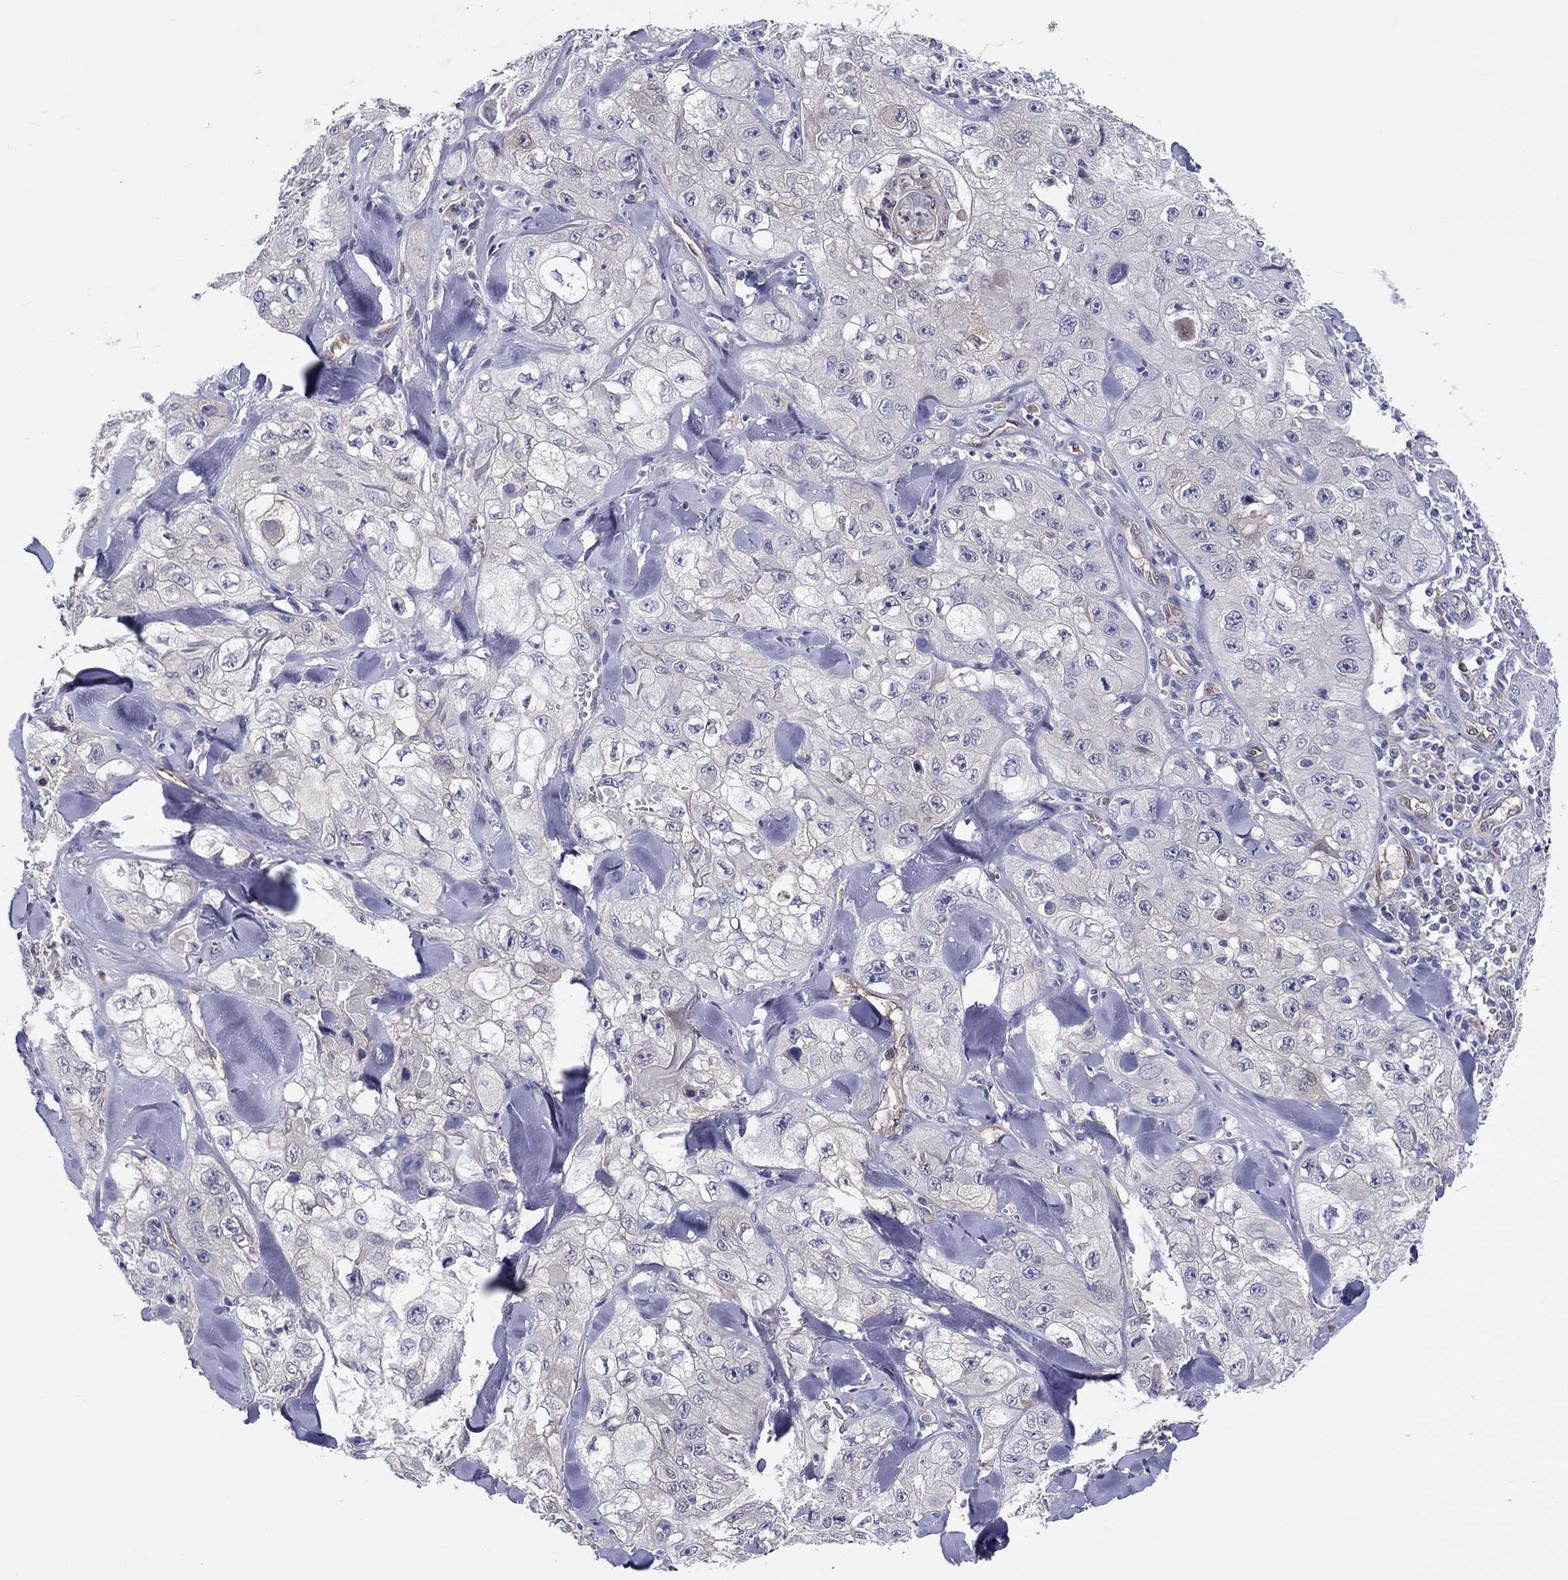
{"staining": {"intensity": "negative", "quantity": "none", "location": "none"}, "tissue": "skin cancer", "cell_type": "Tumor cells", "image_type": "cancer", "snomed": [{"axis": "morphology", "description": "Squamous cell carcinoma, NOS"}, {"axis": "topography", "description": "Skin"}, {"axis": "topography", "description": "Subcutis"}], "caption": "Squamous cell carcinoma (skin) stained for a protein using IHC reveals no positivity tumor cells.", "gene": "ABCG4", "patient": {"sex": "male", "age": 73}}